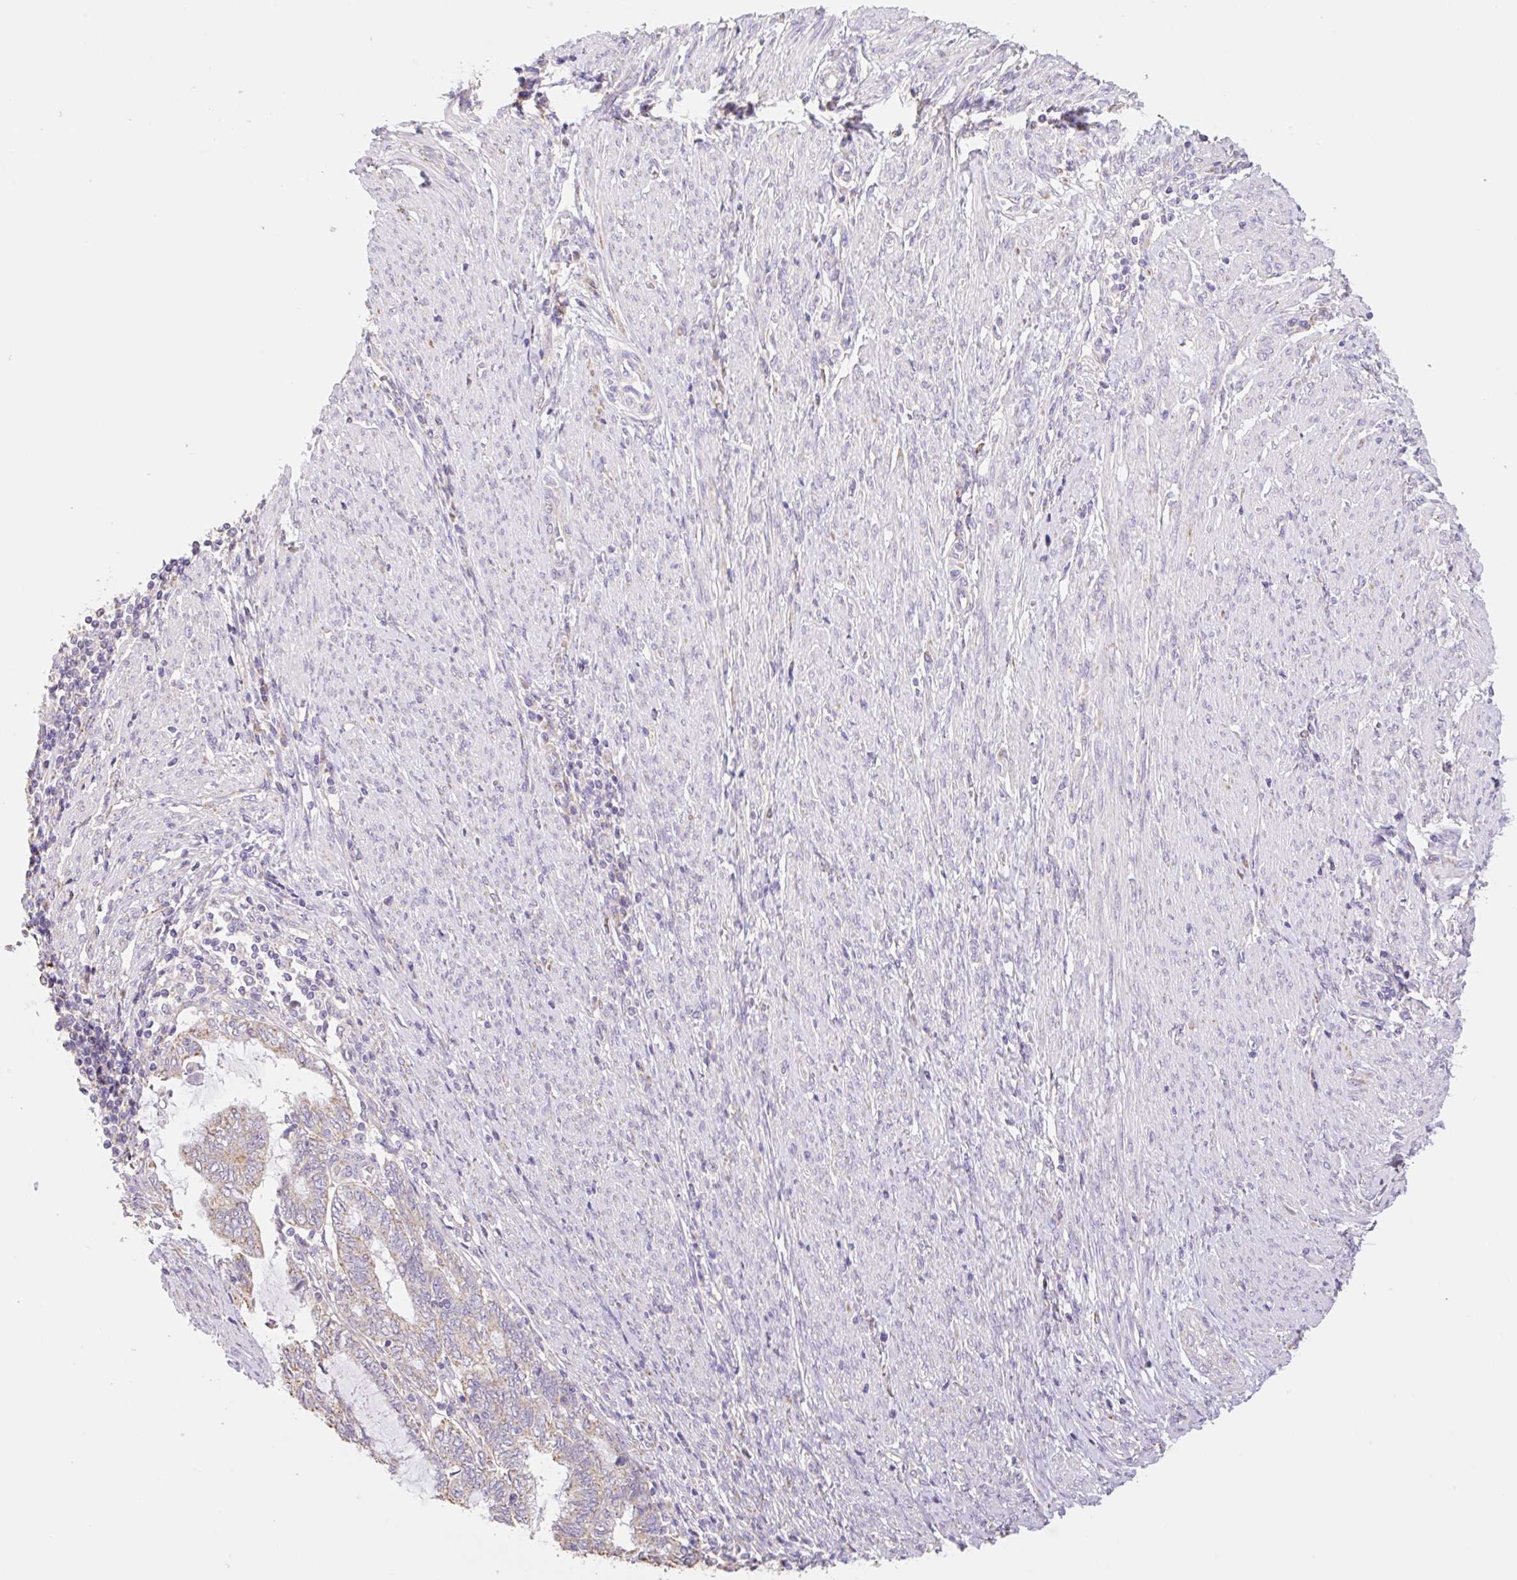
{"staining": {"intensity": "weak", "quantity": "<25%", "location": "cytoplasmic/membranous"}, "tissue": "endometrial cancer", "cell_type": "Tumor cells", "image_type": "cancer", "snomed": [{"axis": "morphology", "description": "Adenocarcinoma, NOS"}, {"axis": "topography", "description": "Uterus"}, {"axis": "topography", "description": "Endometrium"}], "caption": "IHC of endometrial cancer (adenocarcinoma) exhibits no expression in tumor cells.", "gene": "COPZ2", "patient": {"sex": "female", "age": 70}}